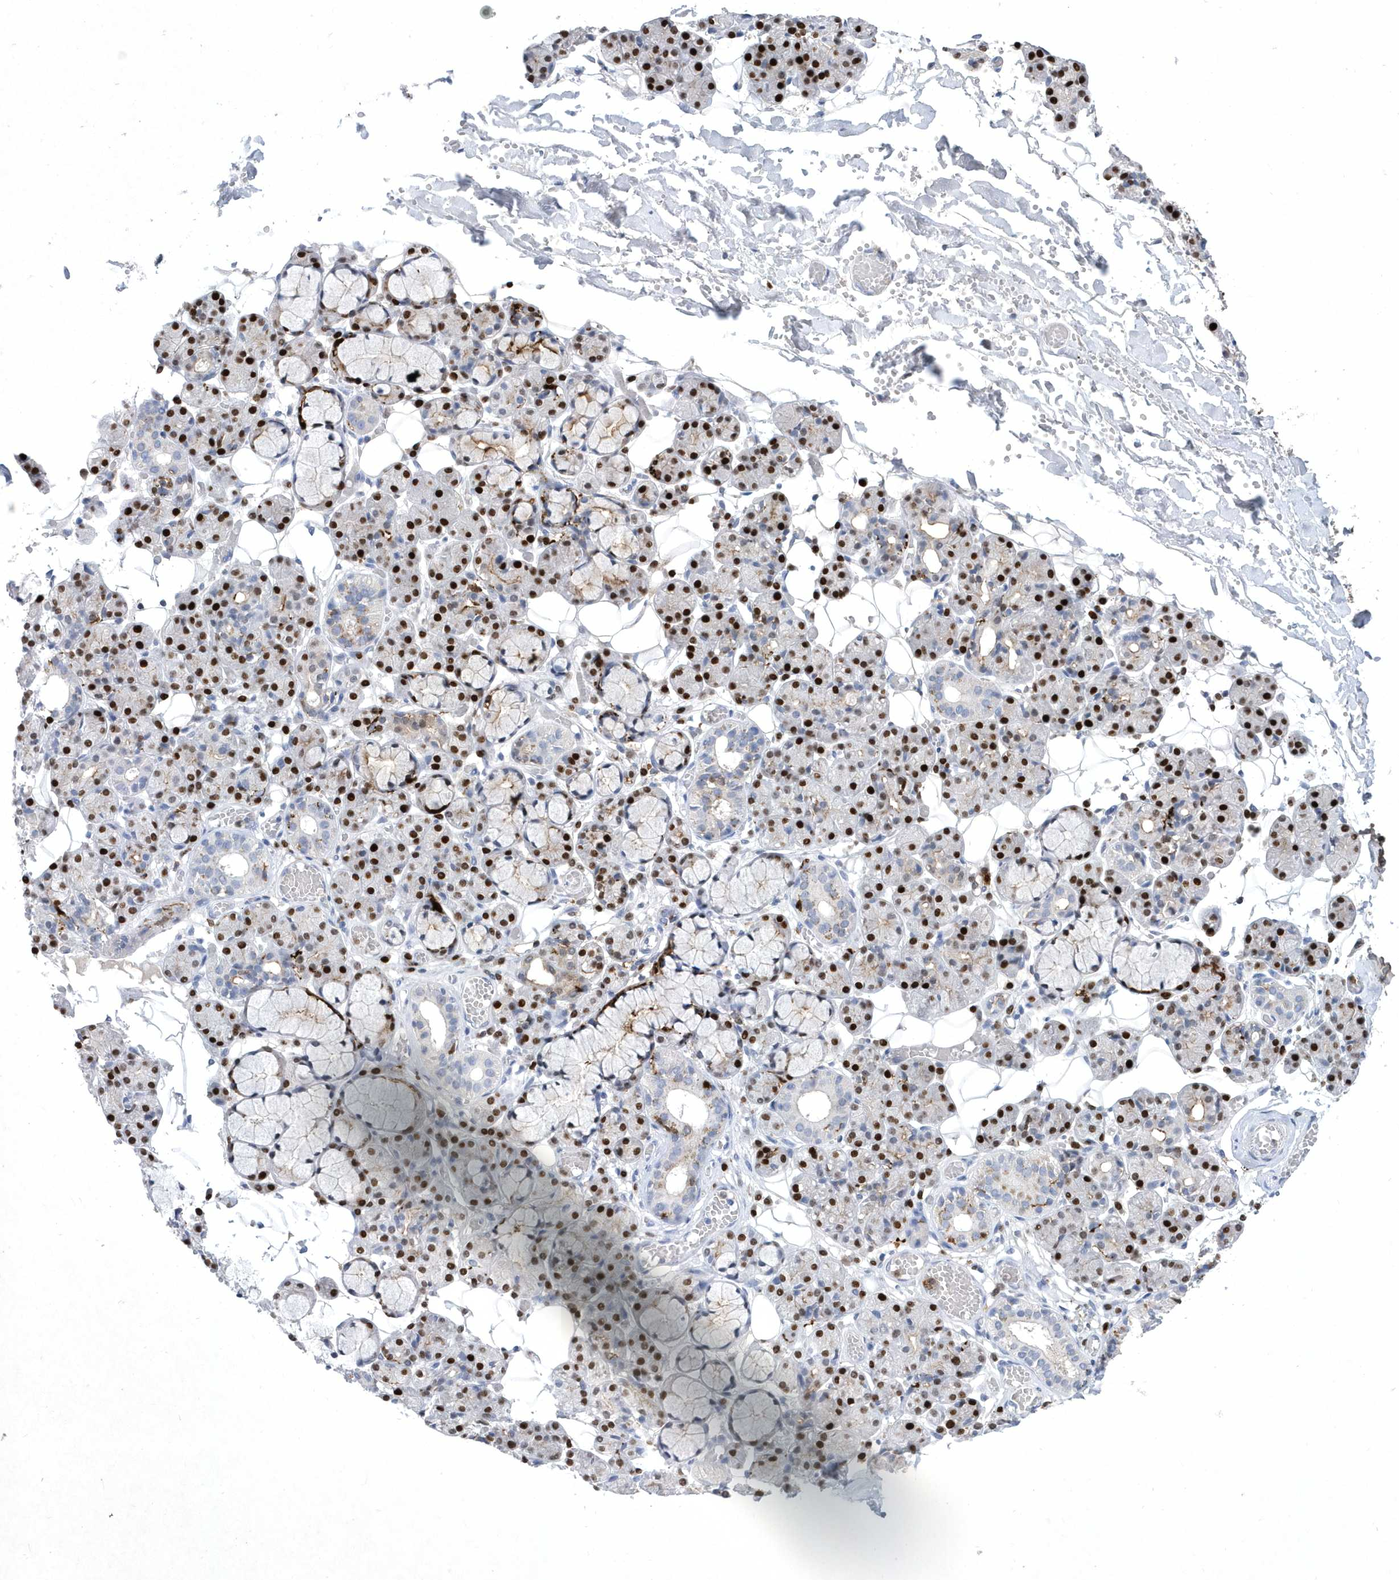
{"staining": {"intensity": "strong", "quantity": "25%-75%", "location": "nuclear"}, "tissue": "salivary gland", "cell_type": "Glandular cells", "image_type": "normal", "snomed": [{"axis": "morphology", "description": "Normal tissue, NOS"}, {"axis": "topography", "description": "Salivary gland"}], "caption": "This histopathology image demonstrates IHC staining of benign salivary gland, with high strong nuclear expression in about 25%-75% of glandular cells.", "gene": "BHLHA15", "patient": {"sex": "male", "age": 63}}